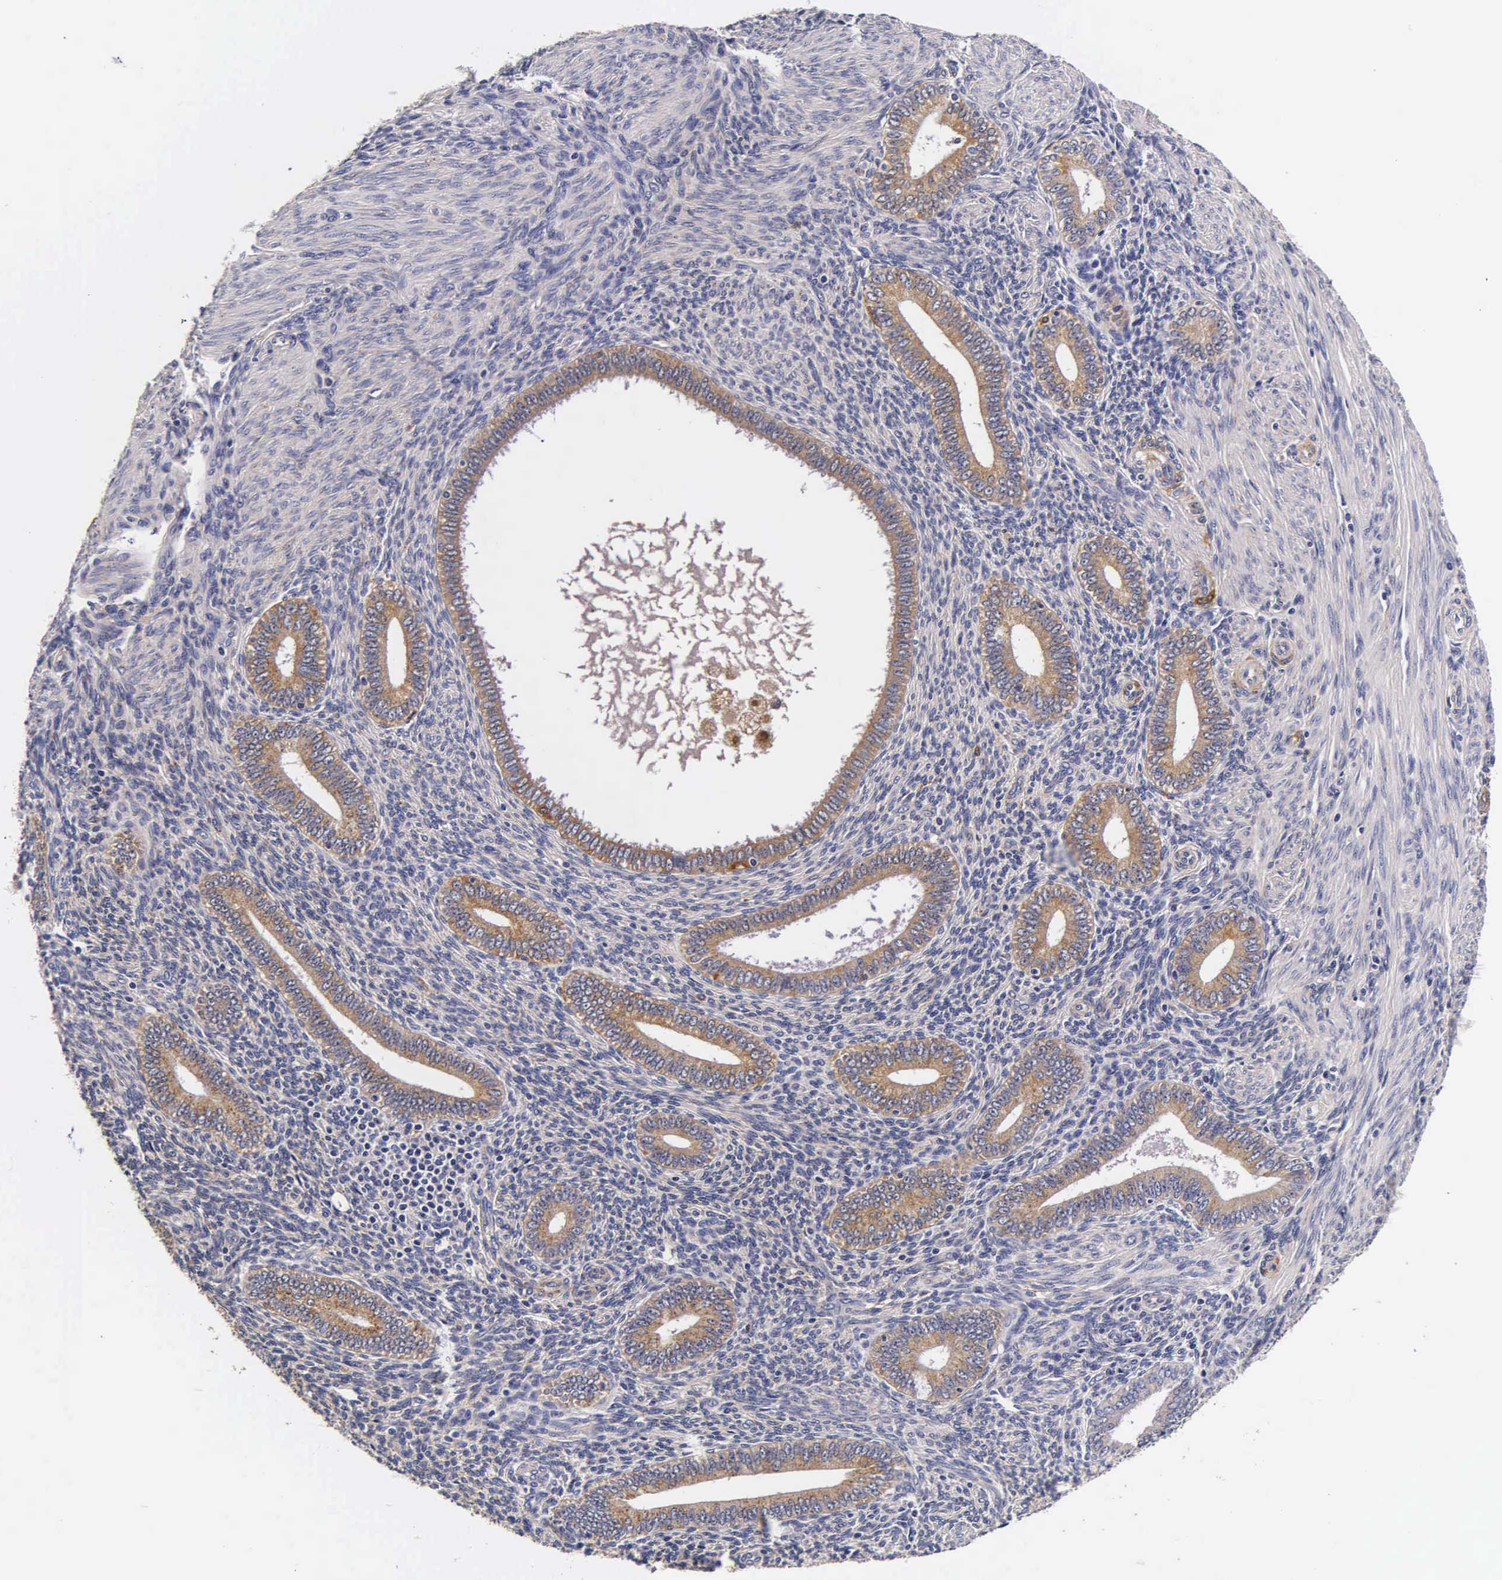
{"staining": {"intensity": "weak", "quantity": "<25%", "location": "cytoplasmic/membranous"}, "tissue": "endometrium", "cell_type": "Cells in endometrial stroma", "image_type": "normal", "snomed": [{"axis": "morphology", "description": "Normal tissue, NOS"}, {"axis": "topography", "description": "Endometrium"}], "caption": "Immunohistochemical staining of benign human endometrium reveals no significant positivity in cells in endometrial stroma.", "gene": "CTSB", "patient": {"sex": "female", "age": 35}}